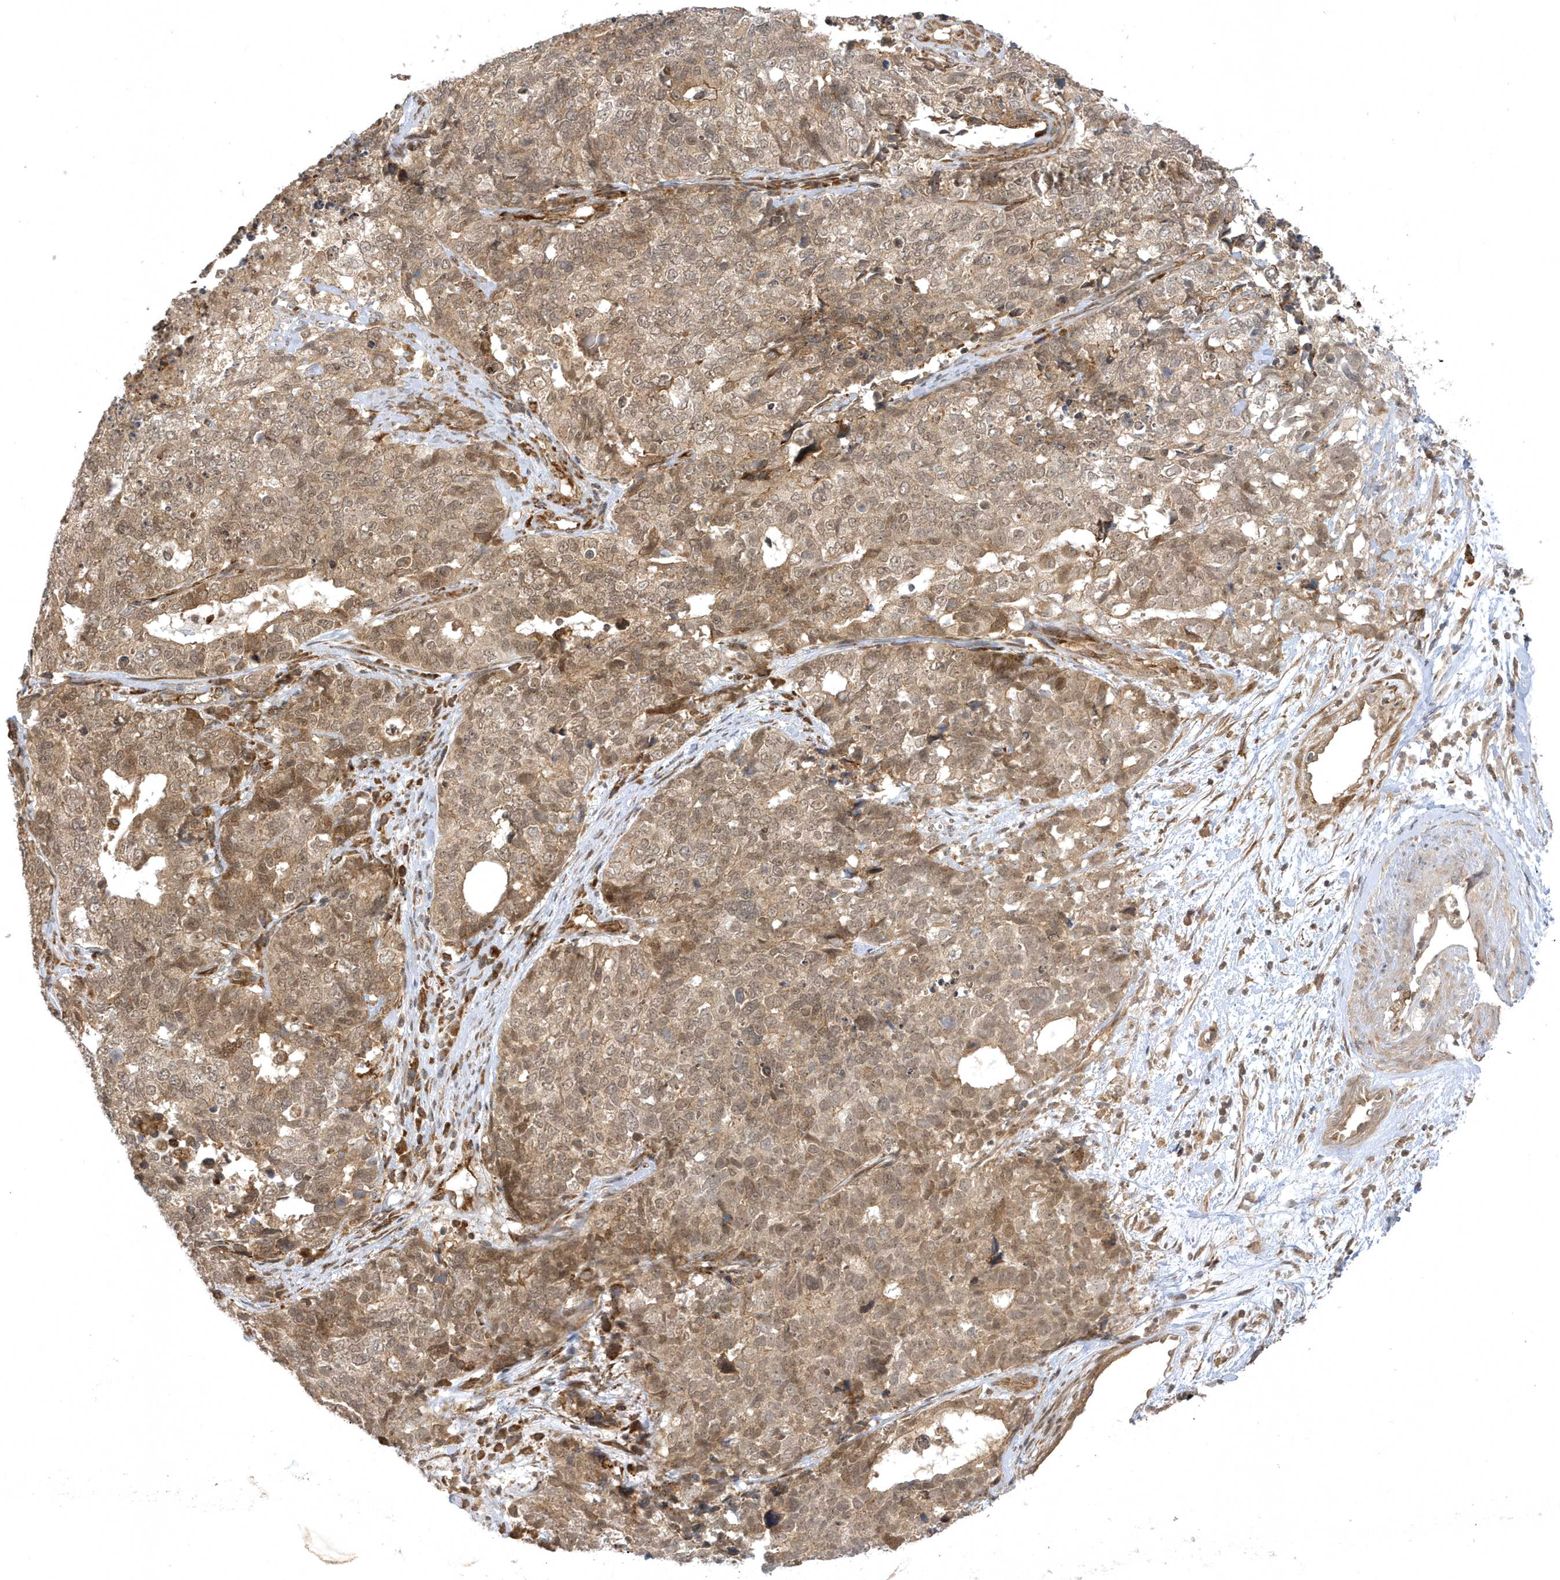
{"staining": {"intensity": "moderate", "quantity": ">75%", "location": "cytoplasmic/membranous,nuclear"}, "tissue": "cervical cancer", "cell_type": "Tumor cells", "image_type": "cancer", "snomed": [{"axis": "morphology", "description": "Squamous cell carcinoma, NOS"}, {"axis": "topography", "description": "Cervix"}], "caption": "This photomicrograph demonstrates squamous cell carcinoma (cervical) stained with immunohistochemistry to label a protein in brown. The cytoplasmic/membranous and nuclear of tumor cells show moderate positivity for the protein. Nuclei are counter-stained blue.", "gene": "METTL21A", "patient": {"sex": "female", "age": 63}}